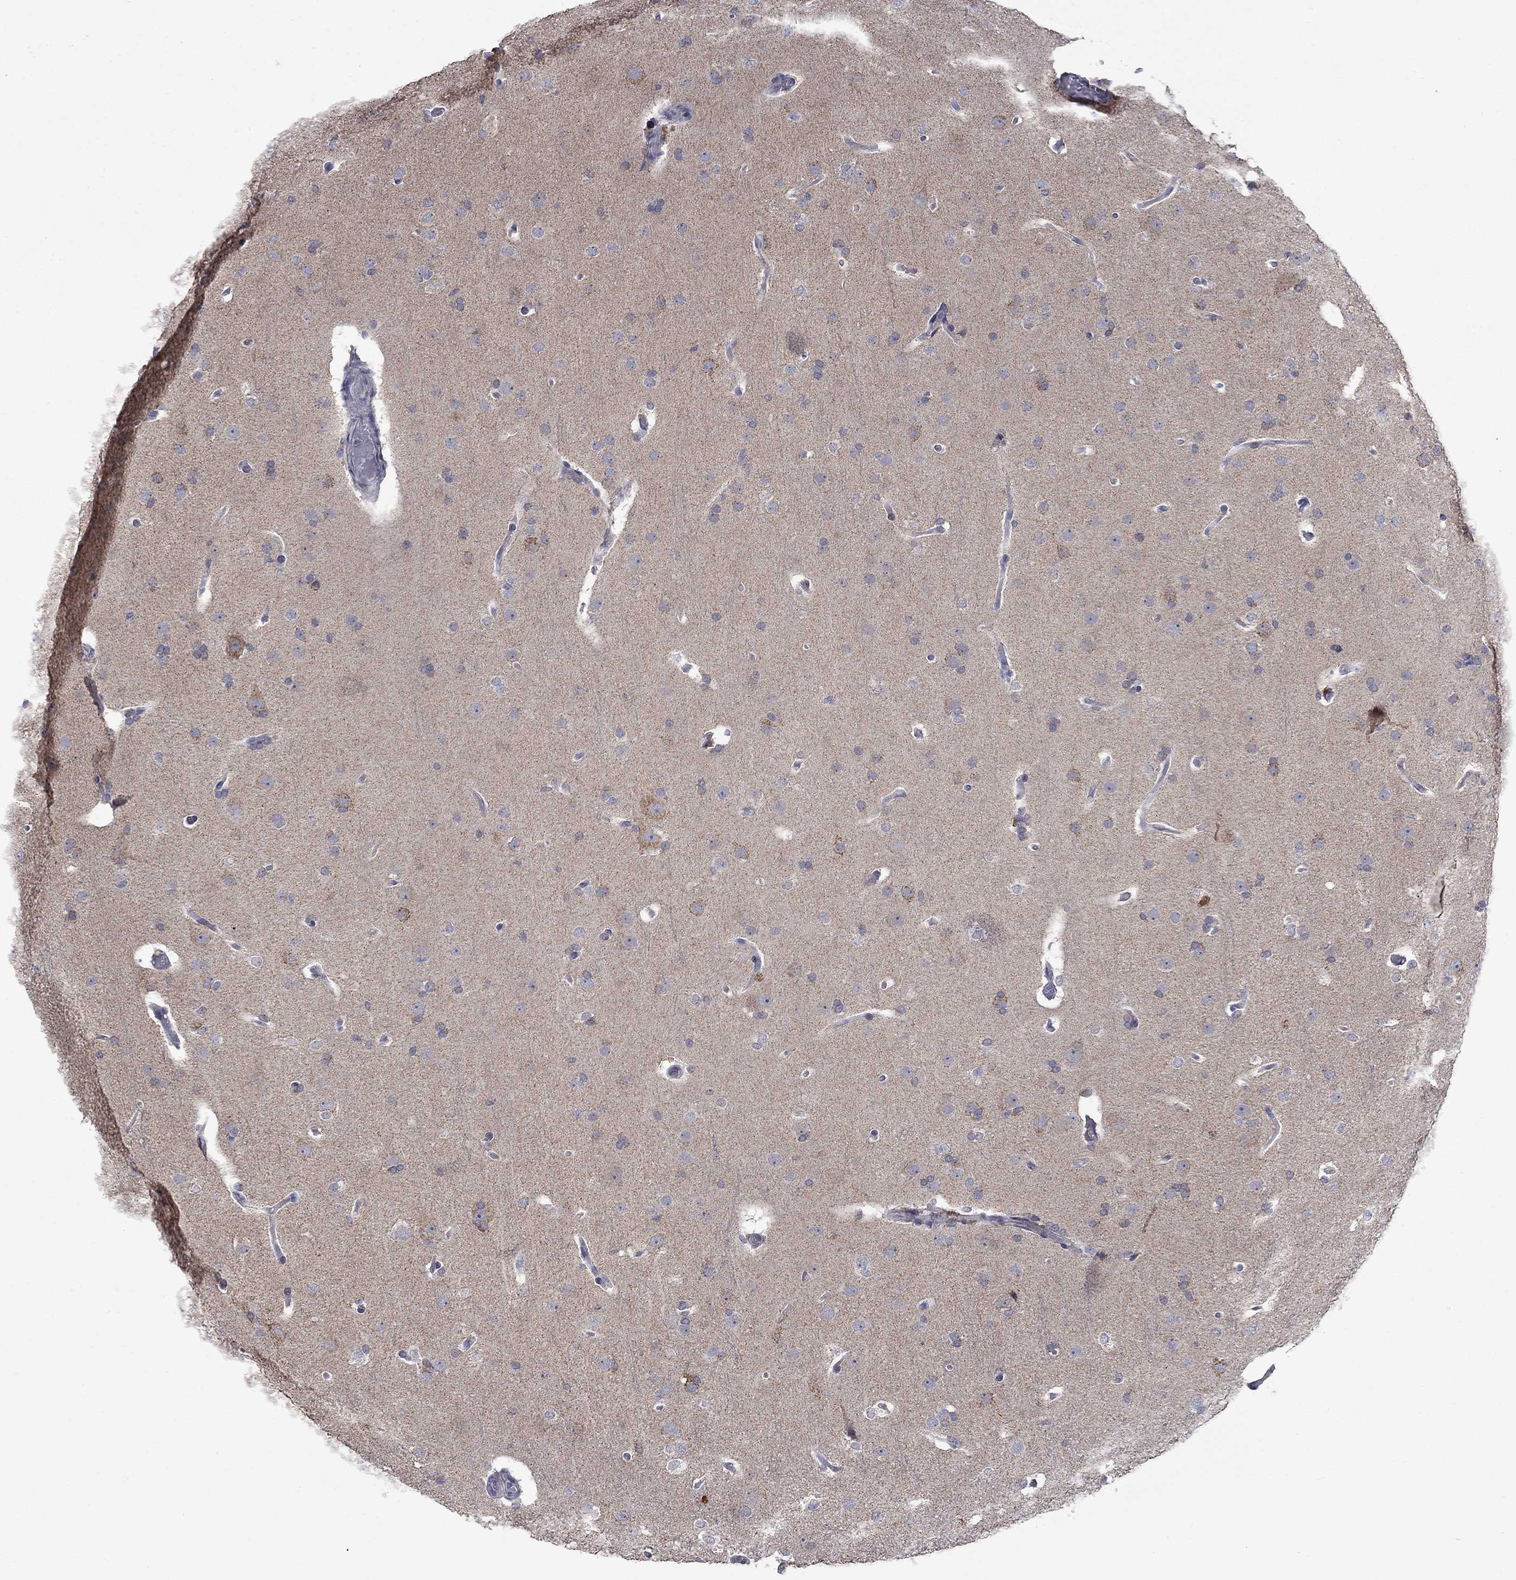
{"staining": {"intensity": "negative", "quantity": "none", "location": "none"}, "tissue": "glioma", "cell_type": "Tumor cells", "image_type": "cancer", "snomed": [{"axis": "morphology", "description": "Glioma, malignant, Low grade"}, {"axis": "topography", "description": "Brain"}], "caption": "Tumor cells are negative for protein expression in human glioma.", "gene": "KCNJ16", "patient": {"sex": "male", "age": 41}}